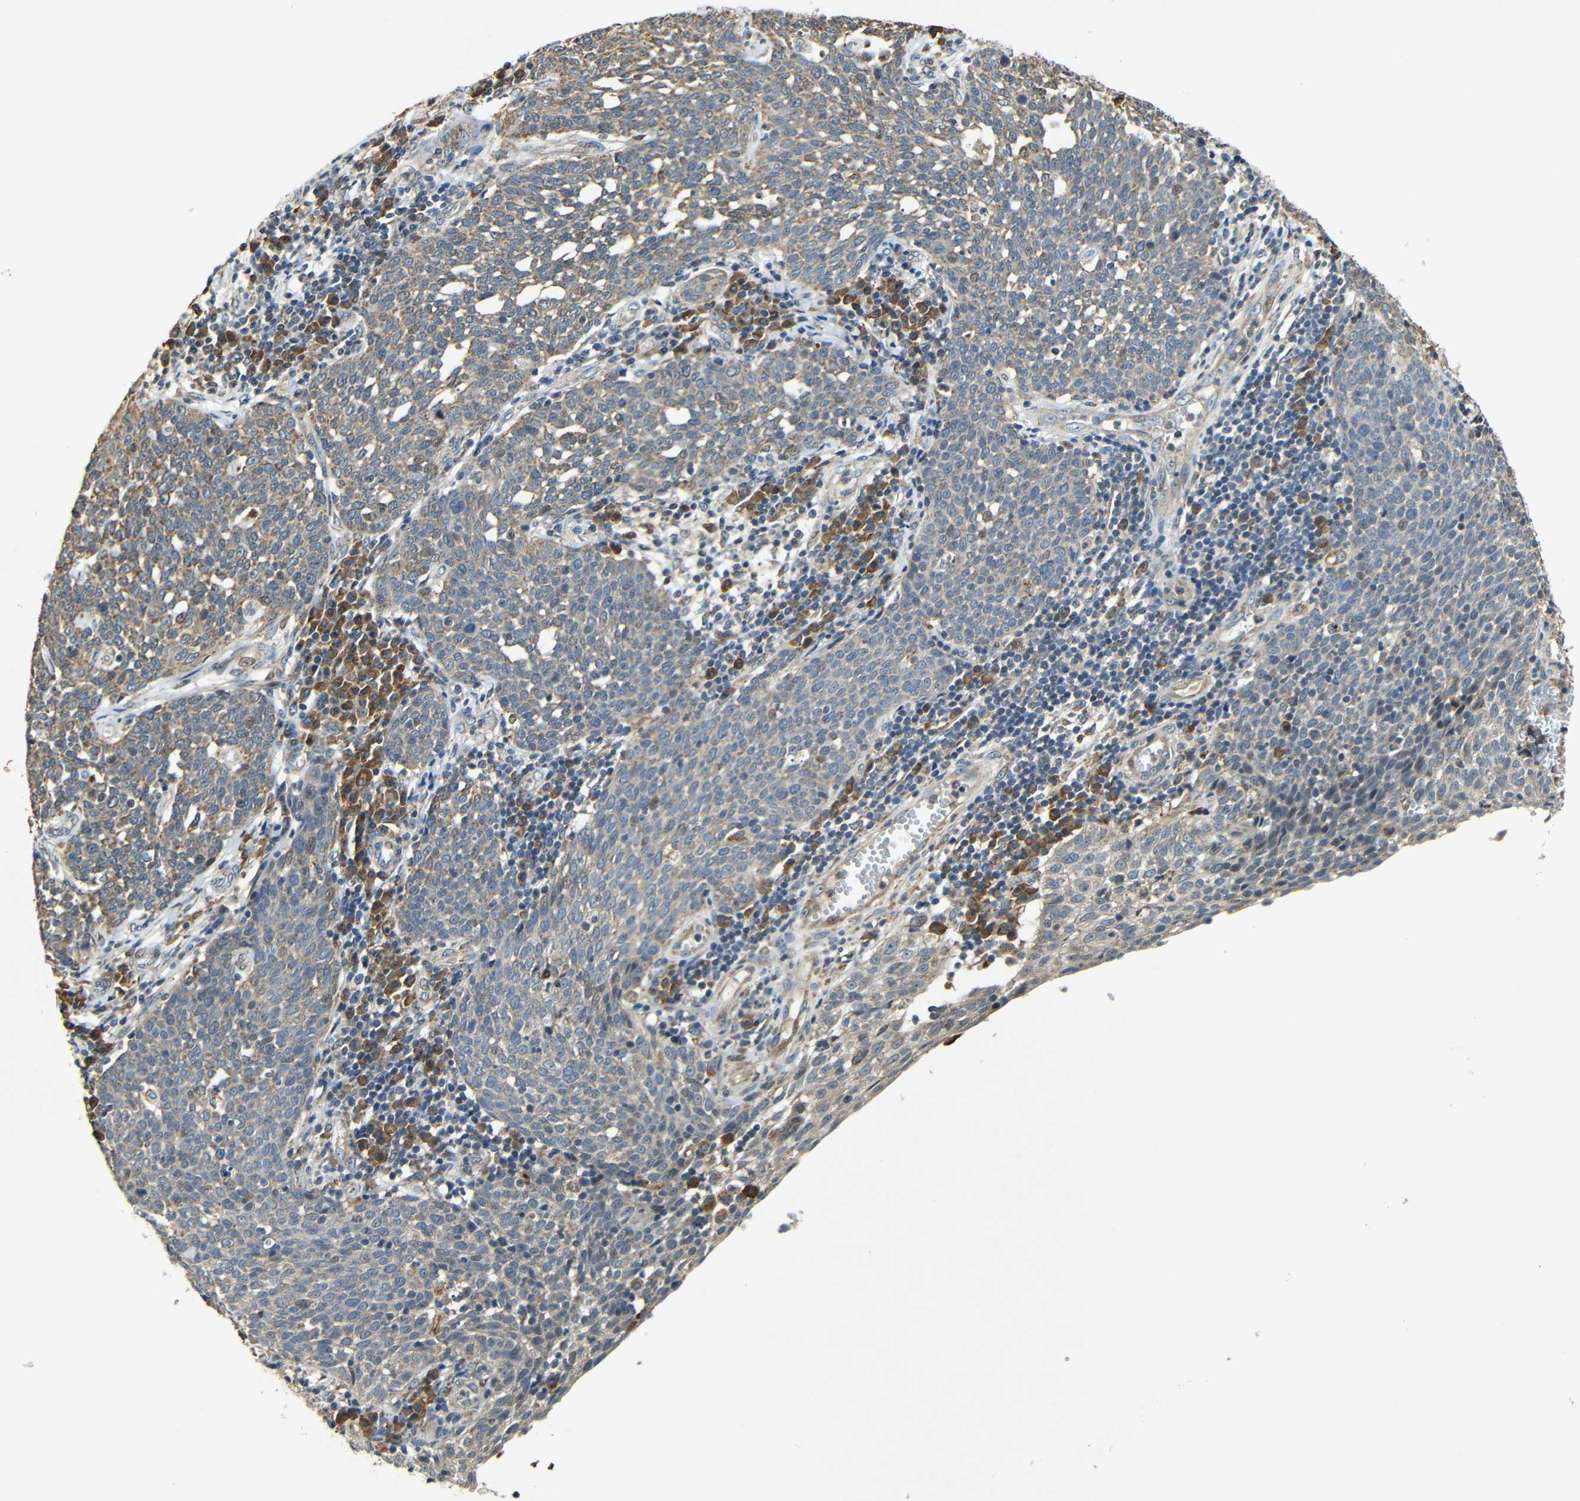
{"staining": {"intensity": "moderate", "quantity": ">75%", "location": "cytoplasmic/membranous"}, "tissue": "cervical cancer", "cell_type": "Tumor cells", "image_type": "cancer", "snomed": [{"axis": "morphology", "description": "Squamous cell carcinoma, NOS"}, {"axis": "topography", "description": "Cervix"}], "caption": "Human cervical squamous cell carcinoma stained with a protein marker exhibits moderate staining in tumor cells.", "gene": "KAZALD1", "patient": {"sex": "female", "age": 34}}